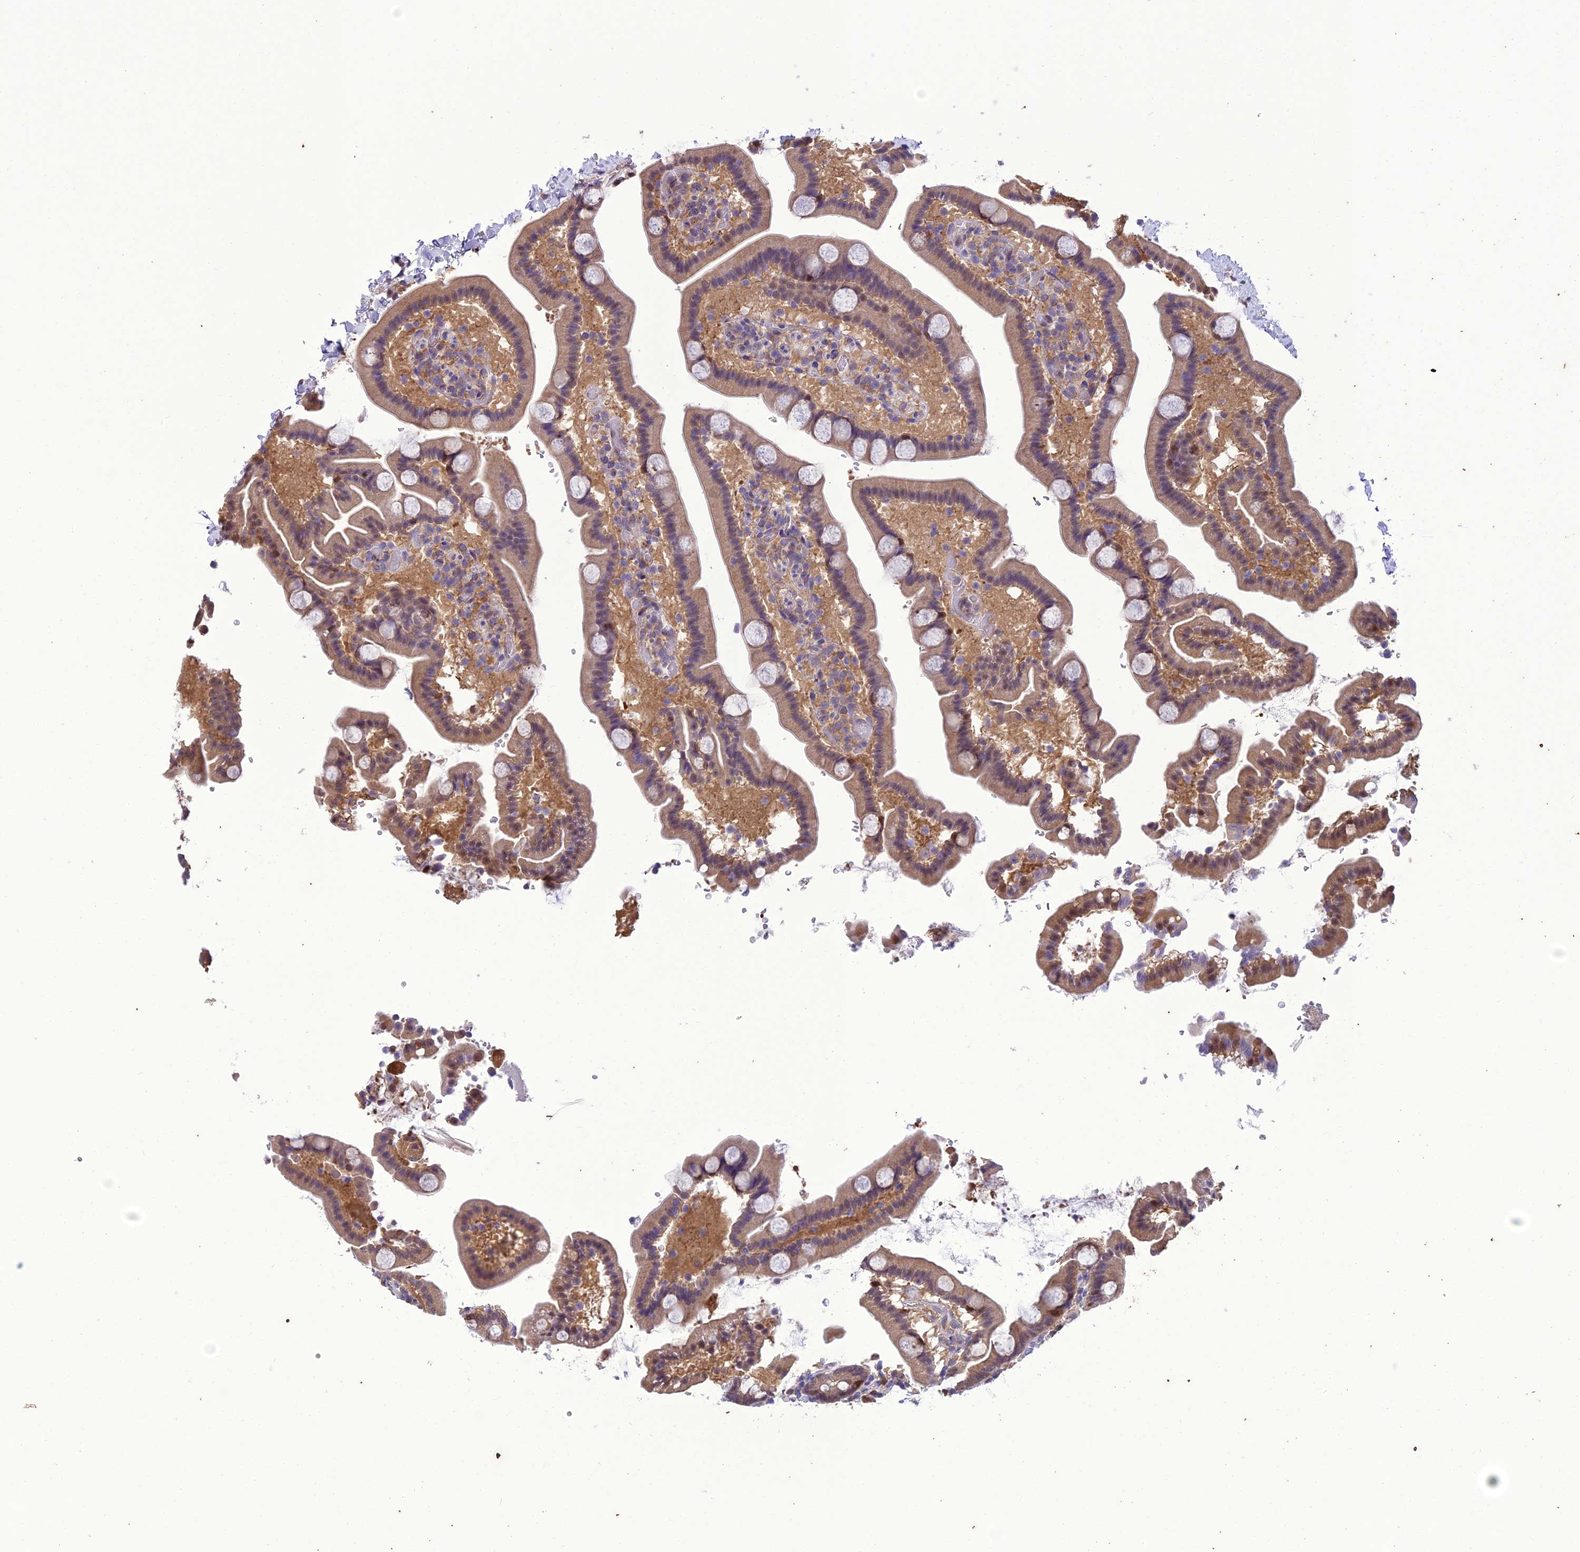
{"staining": {"intensity": "weak", "quantity": ">75%", "location": "cytoplasmic/membranous"}, "tissue": "duodenum", "cell_type": "Glandular cells", "image_type": "normal", "snomed": [{"axis": "morphology", "description": "Normal tissue, NOS"}, {"axis": "topography", "description": "Duodenum"}], "caption": "Benign duodenum reveals weak cytoplasmic/membranous positivity in about >75% of glandular cells, visualized by immunohistochemistry.", "gene": "BORCS6", "patient": {"sex": "male", "age": 55}}